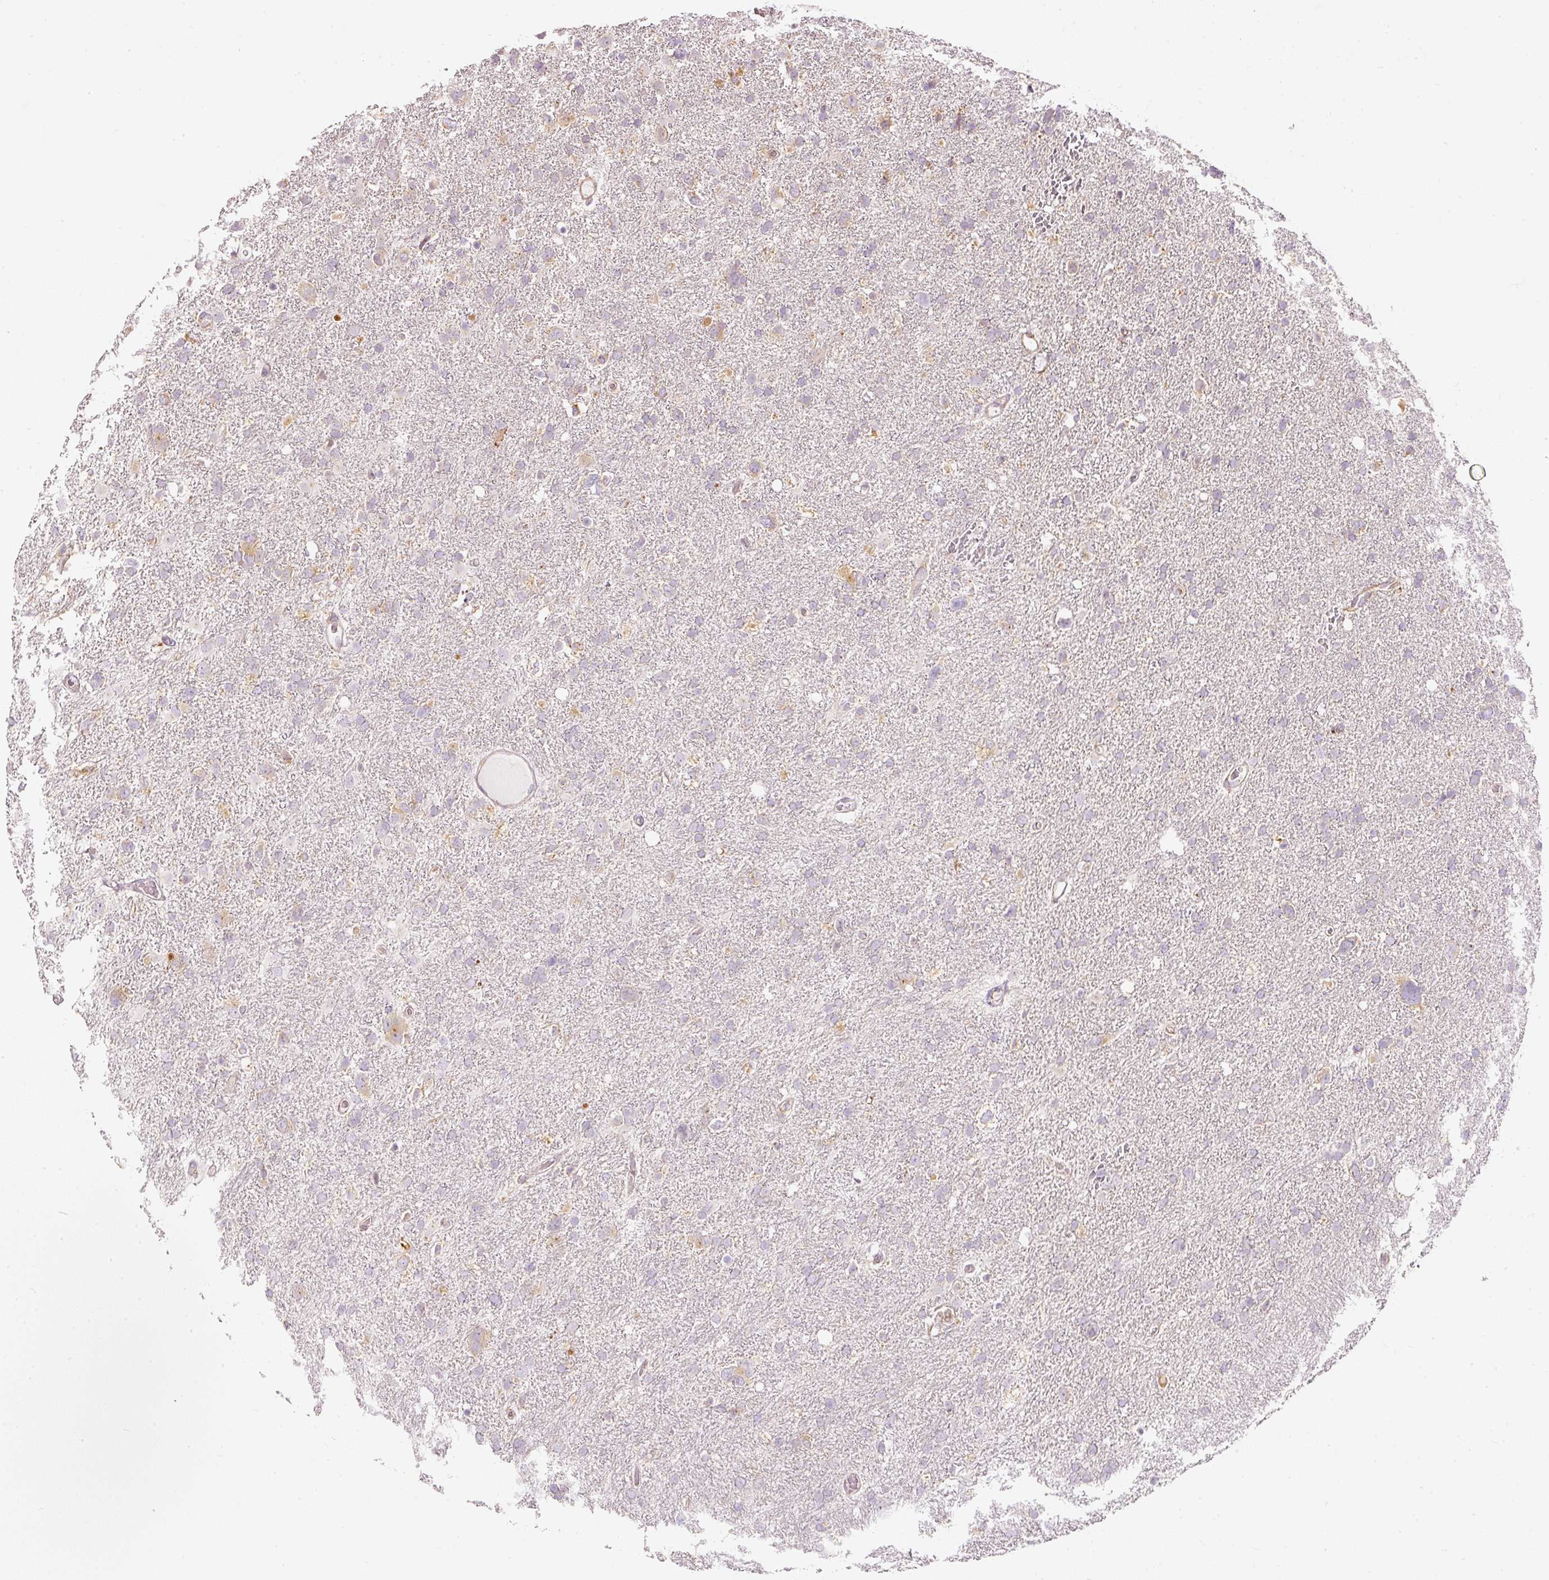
{"staining": {"intensity": "negative", "quantity": "none", "location": "none"}, "tissue": "glioma", "cell_type": "Tumor cells", "image_type": "cancer", "snomed": [{"axis": "morphology", "description": "Glioma, malignant, High grade"}, {"axis": "topography", "description": "Brain"}], "caption": "Histopathology image shows no significant protein positivity in tumor cells of glioma.", "gene": "SNAPC5", "patient": {"sex": "male", "age": 61}}